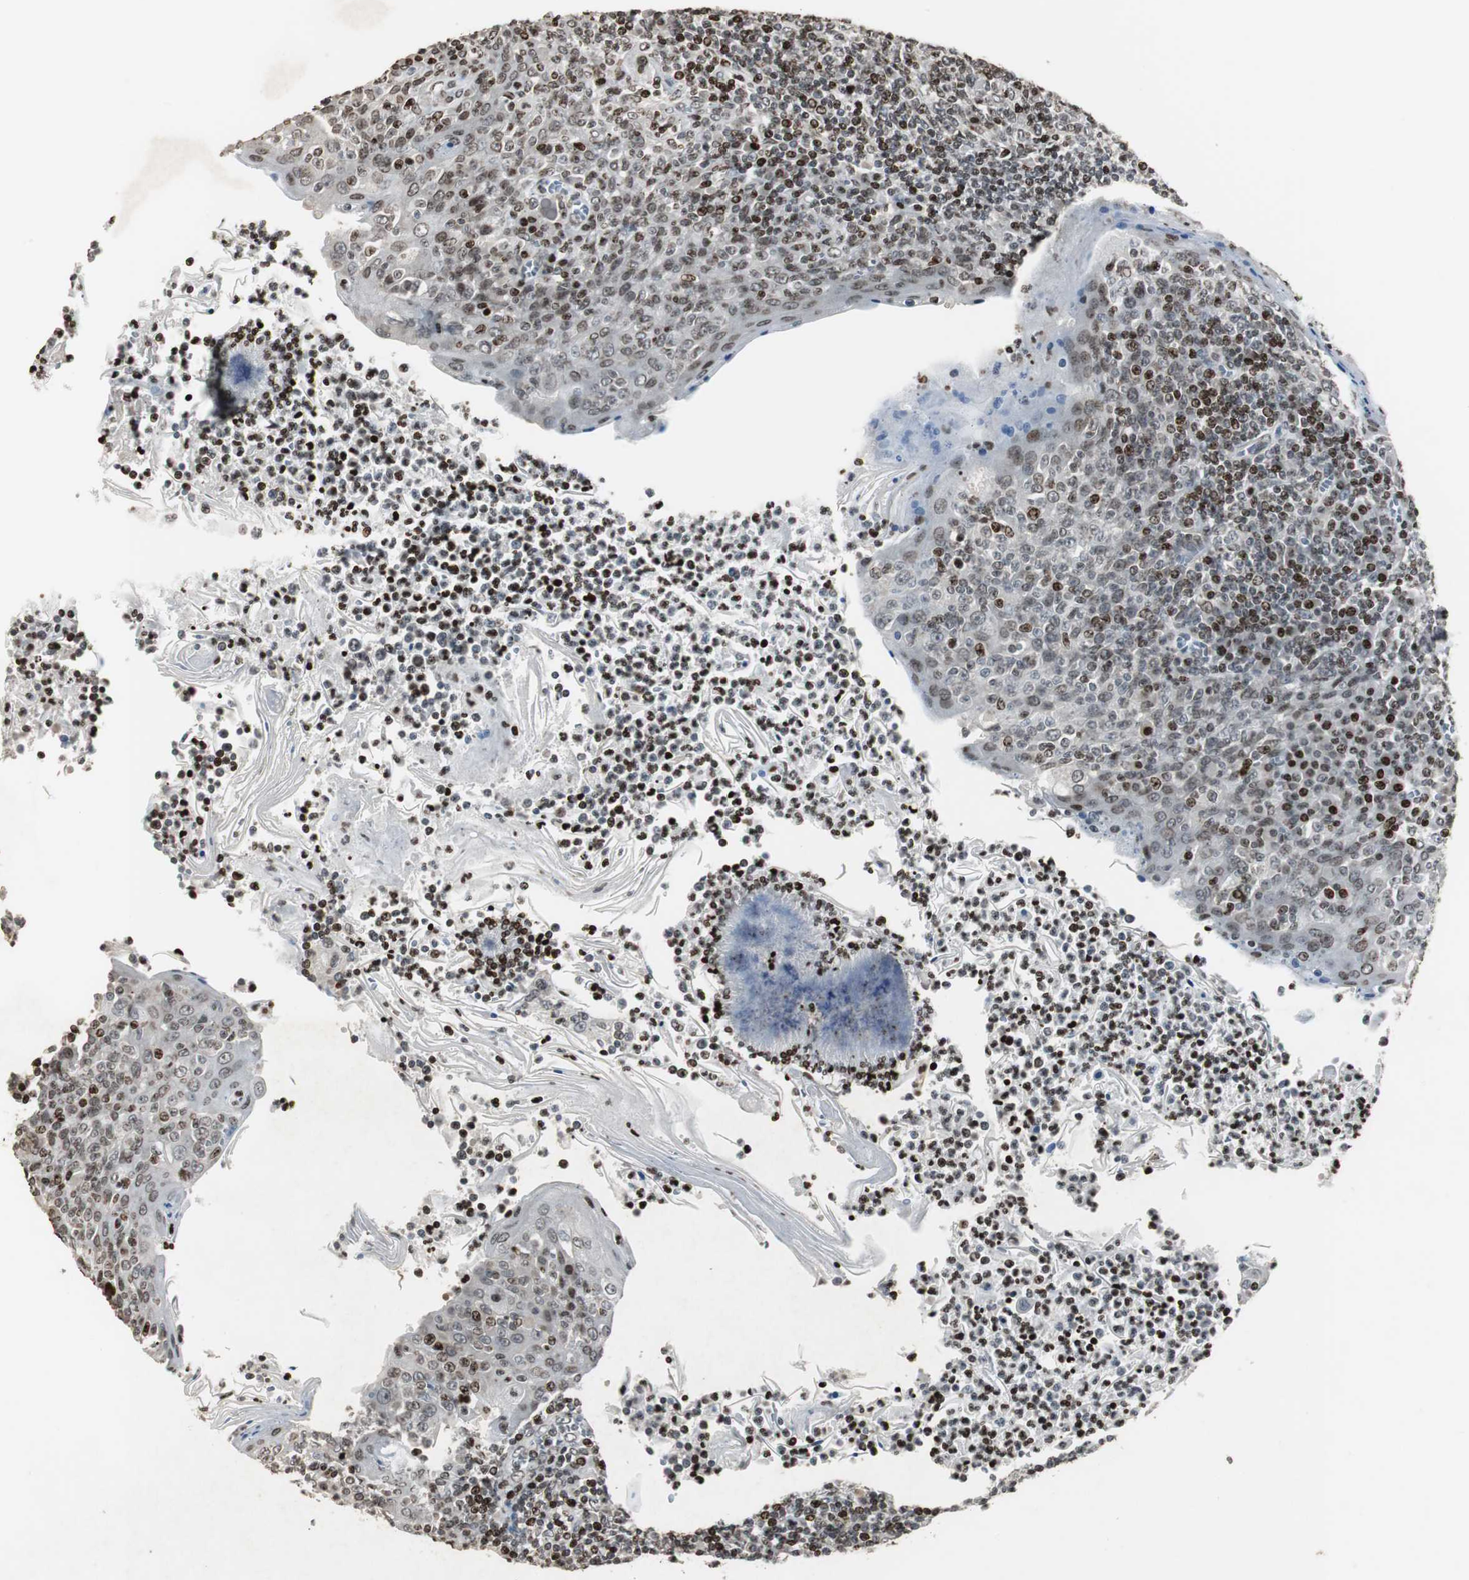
{"staining": {"intensity": "strong", "quantity": ">75%", "location": "nuclear"}, "tissue": "tonsil", "cell_type": "Germinal center cells", "image_type": "normal", "snomed": [{"axis": "morphology", "description": "Normal tissue, NOS"}, {"axis": "topography", "description": "Tonsil"}], "caption": "A high amount of strong nuclear positivity is appreciated in approximately >75% of germinal center cells in unremarkable tonsil. Using DAB (brown) and hematoxylin (blue) stains, captured at high magnification using brightfield microscopy.", "gene": "PAXIP1", "patient": {"sex": "male", "age": 31}}